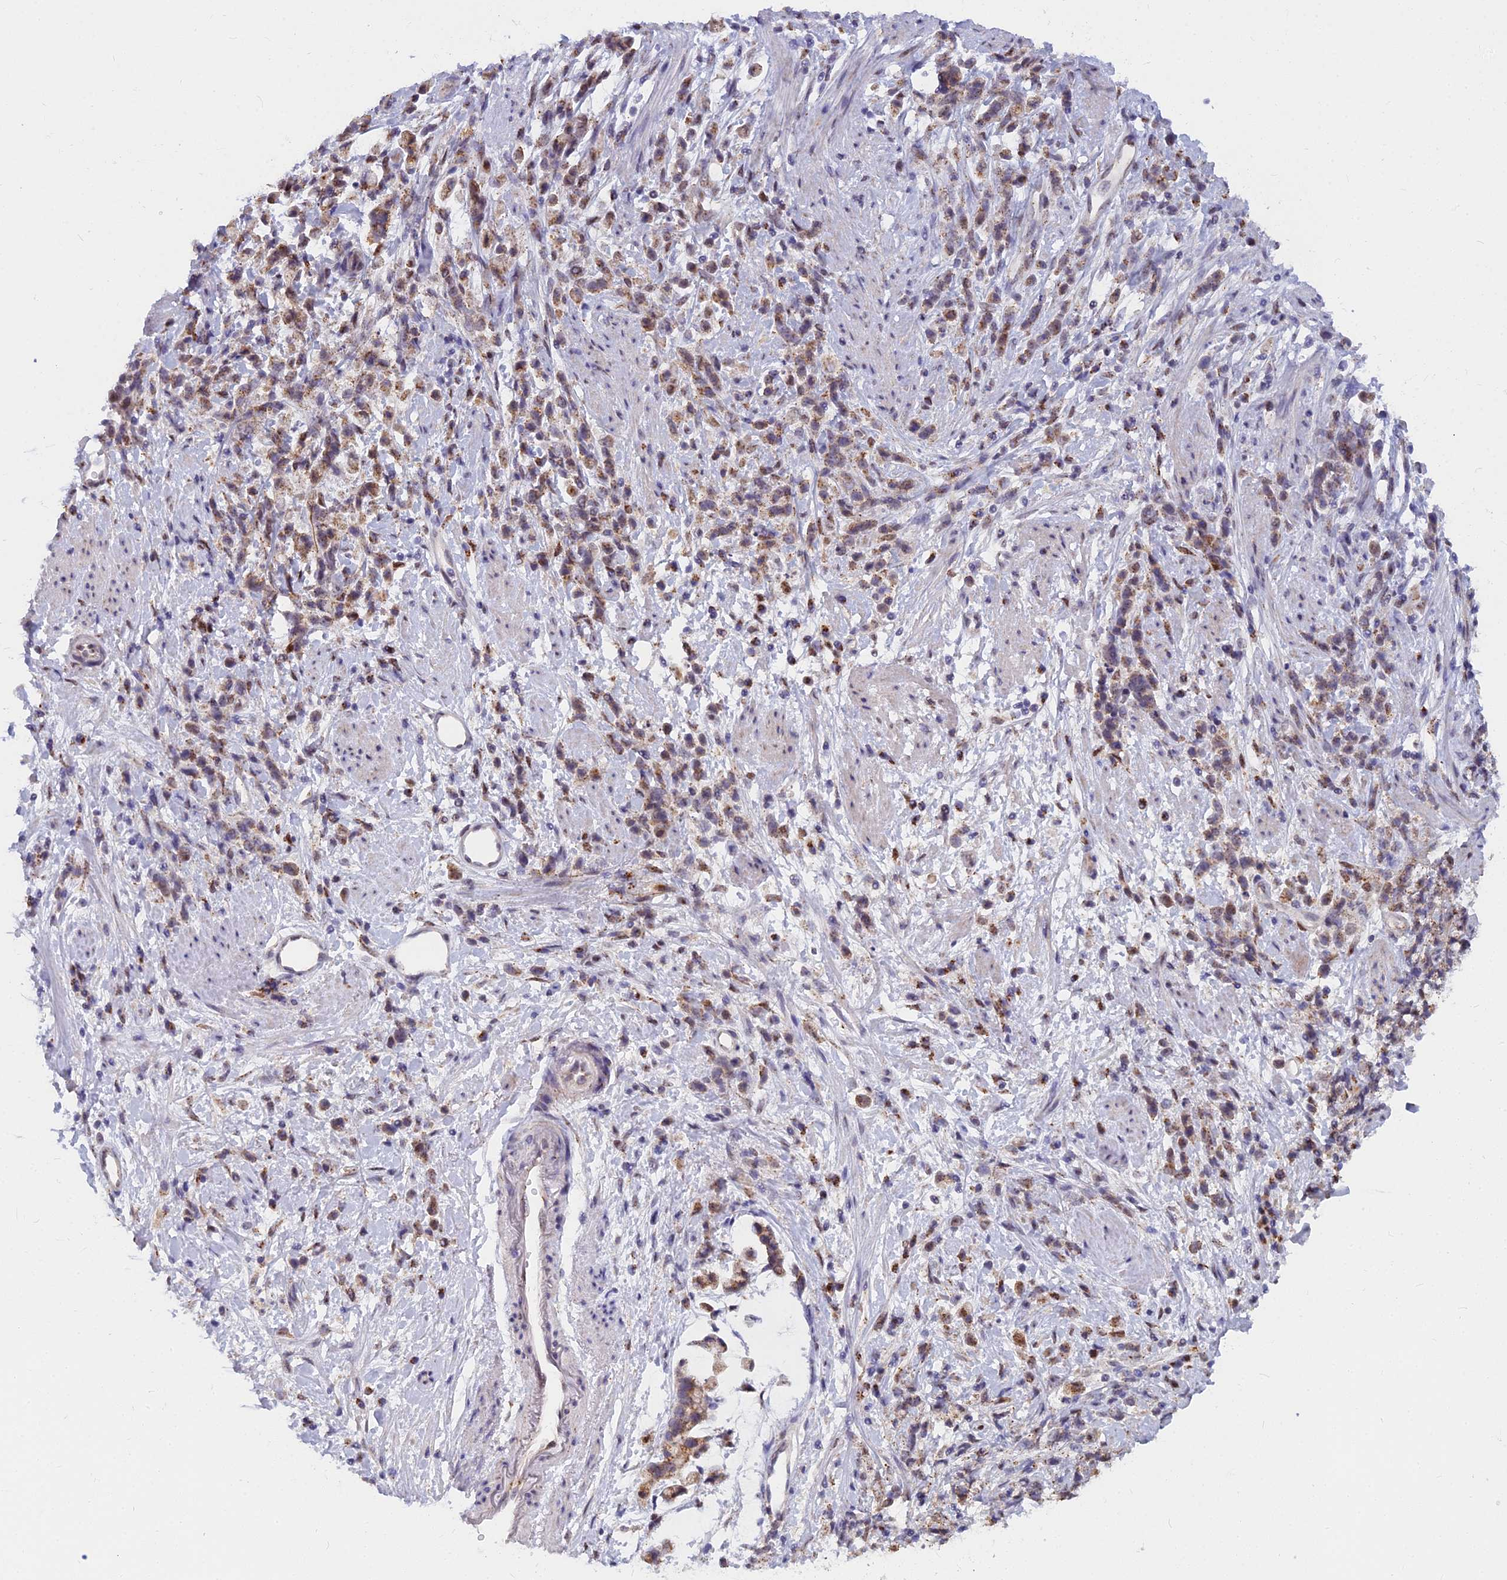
{"staining": {"intensity": "moderate", "quantity": ">75%", "location": "cytoplasmic/membranous"}, "tissue": "stomach cancer", "cell_type": "Tumor cells", "image_type": "cancer", "snomed": [{"axis": "morphology", "description": "Adenocarcinoma, NOS"}, {"axis": "topography", "description": "Stomach"}], "caption": "Stomach cancer stained for a protein (brown) displays moderate cytoplasmic/membranous positive staining in about >75% of tumor cells.", "gene": "WDPCP", "patient": {"sex": "female", "age": 60}}